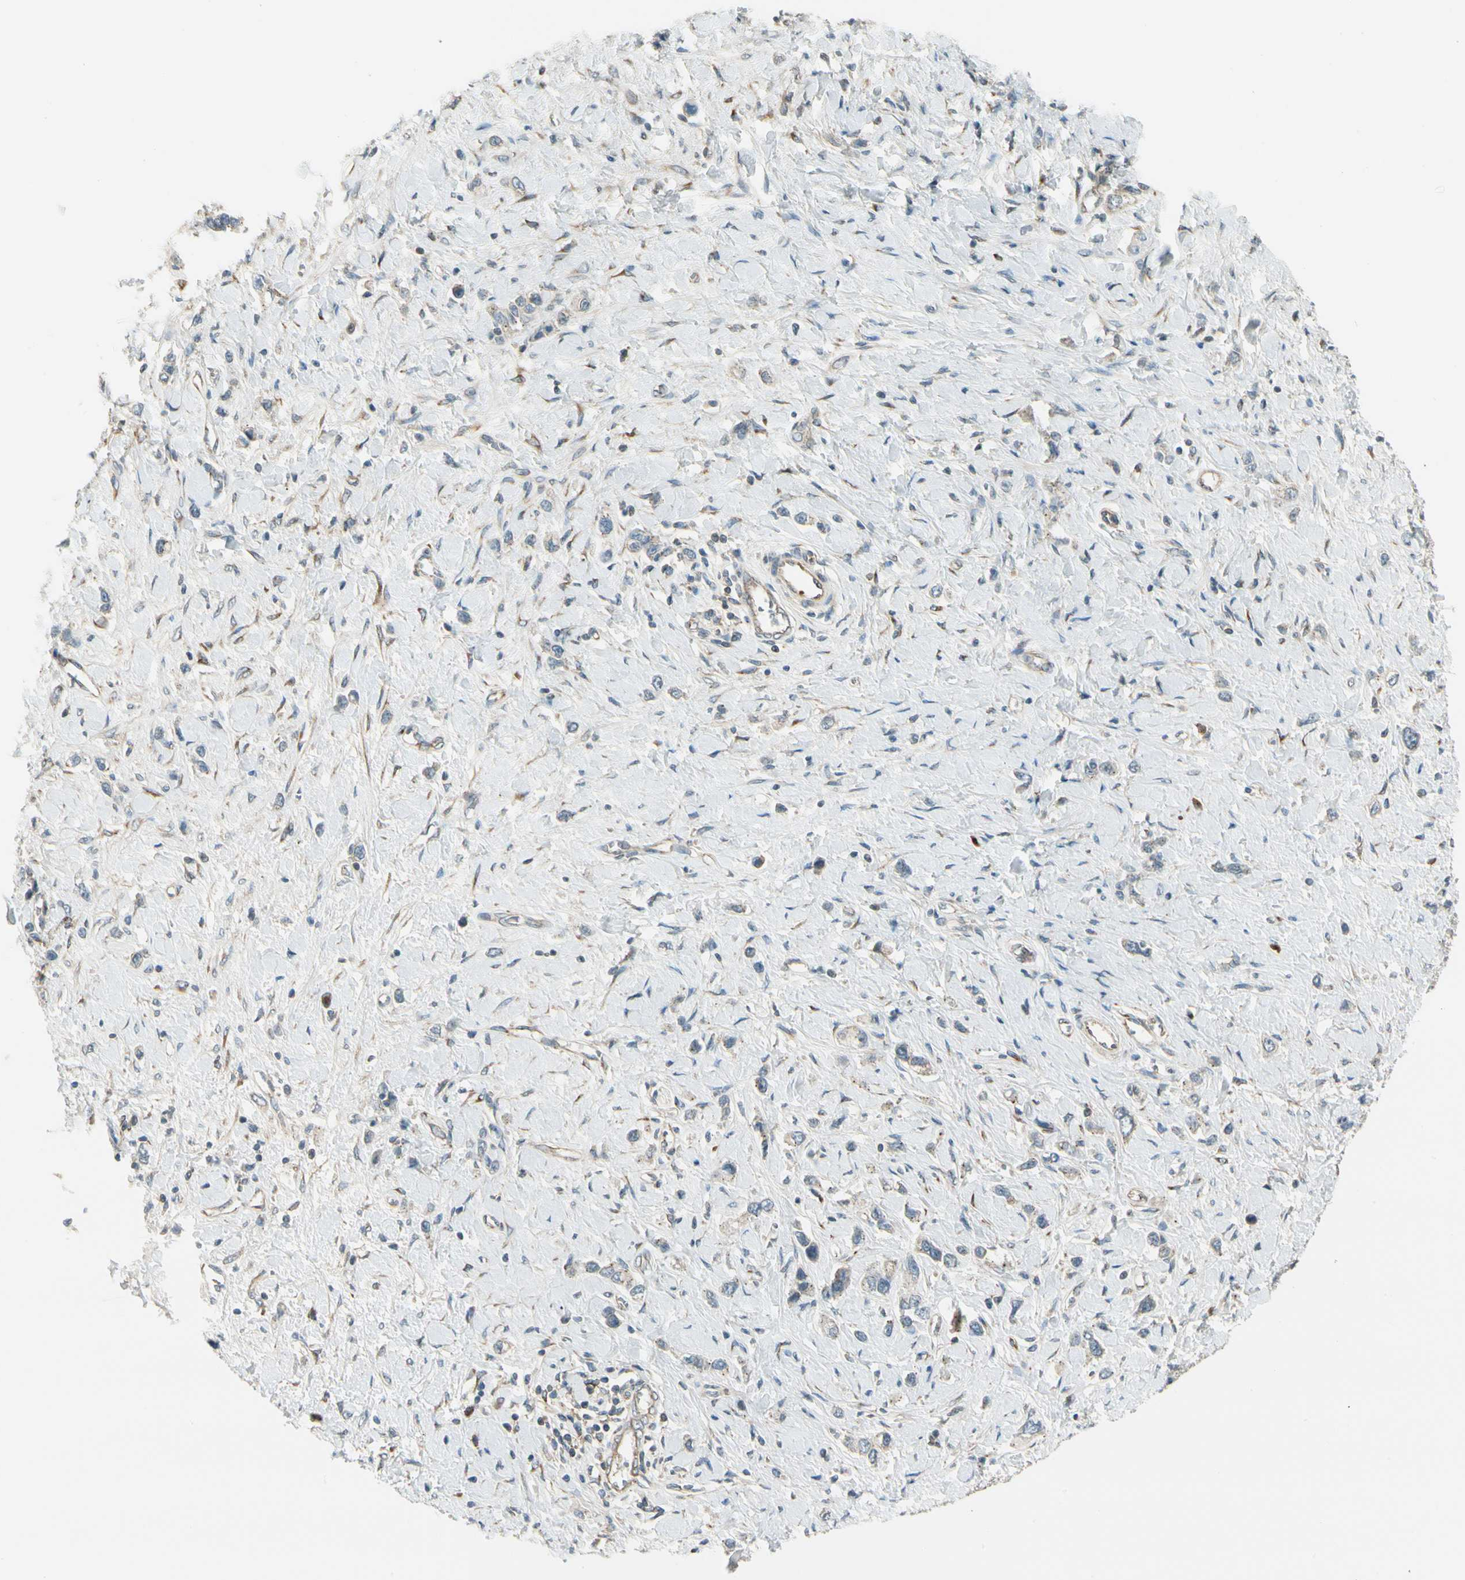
{"staining": {"intensity": "weak", "quantity": "25%-75%", "location": "cytoplasmic/membranous"}, "tissue": "stomach cancer", "cell_type": "Tumor cells", "image_type": "cancer", "snomed": [{"axis": "morphology", "description": "Normal tissue, NOS"}, {"axis": "morphology", "description": "Adenocarcinoma, NOS"}, {"axis": "topography", "description": "Stomach, upper"}, {"axis": "topography", "description": "Stomach"}], "caption": "Brown immunohistochemical staining in stomach cancer (adenocarcinoma) displays weak cytoplasmic/membranous expression in approximately 25%-75% of tumor cells.", "gene": "MANSC1", "patient": {"sex": "female", "age": 65}}